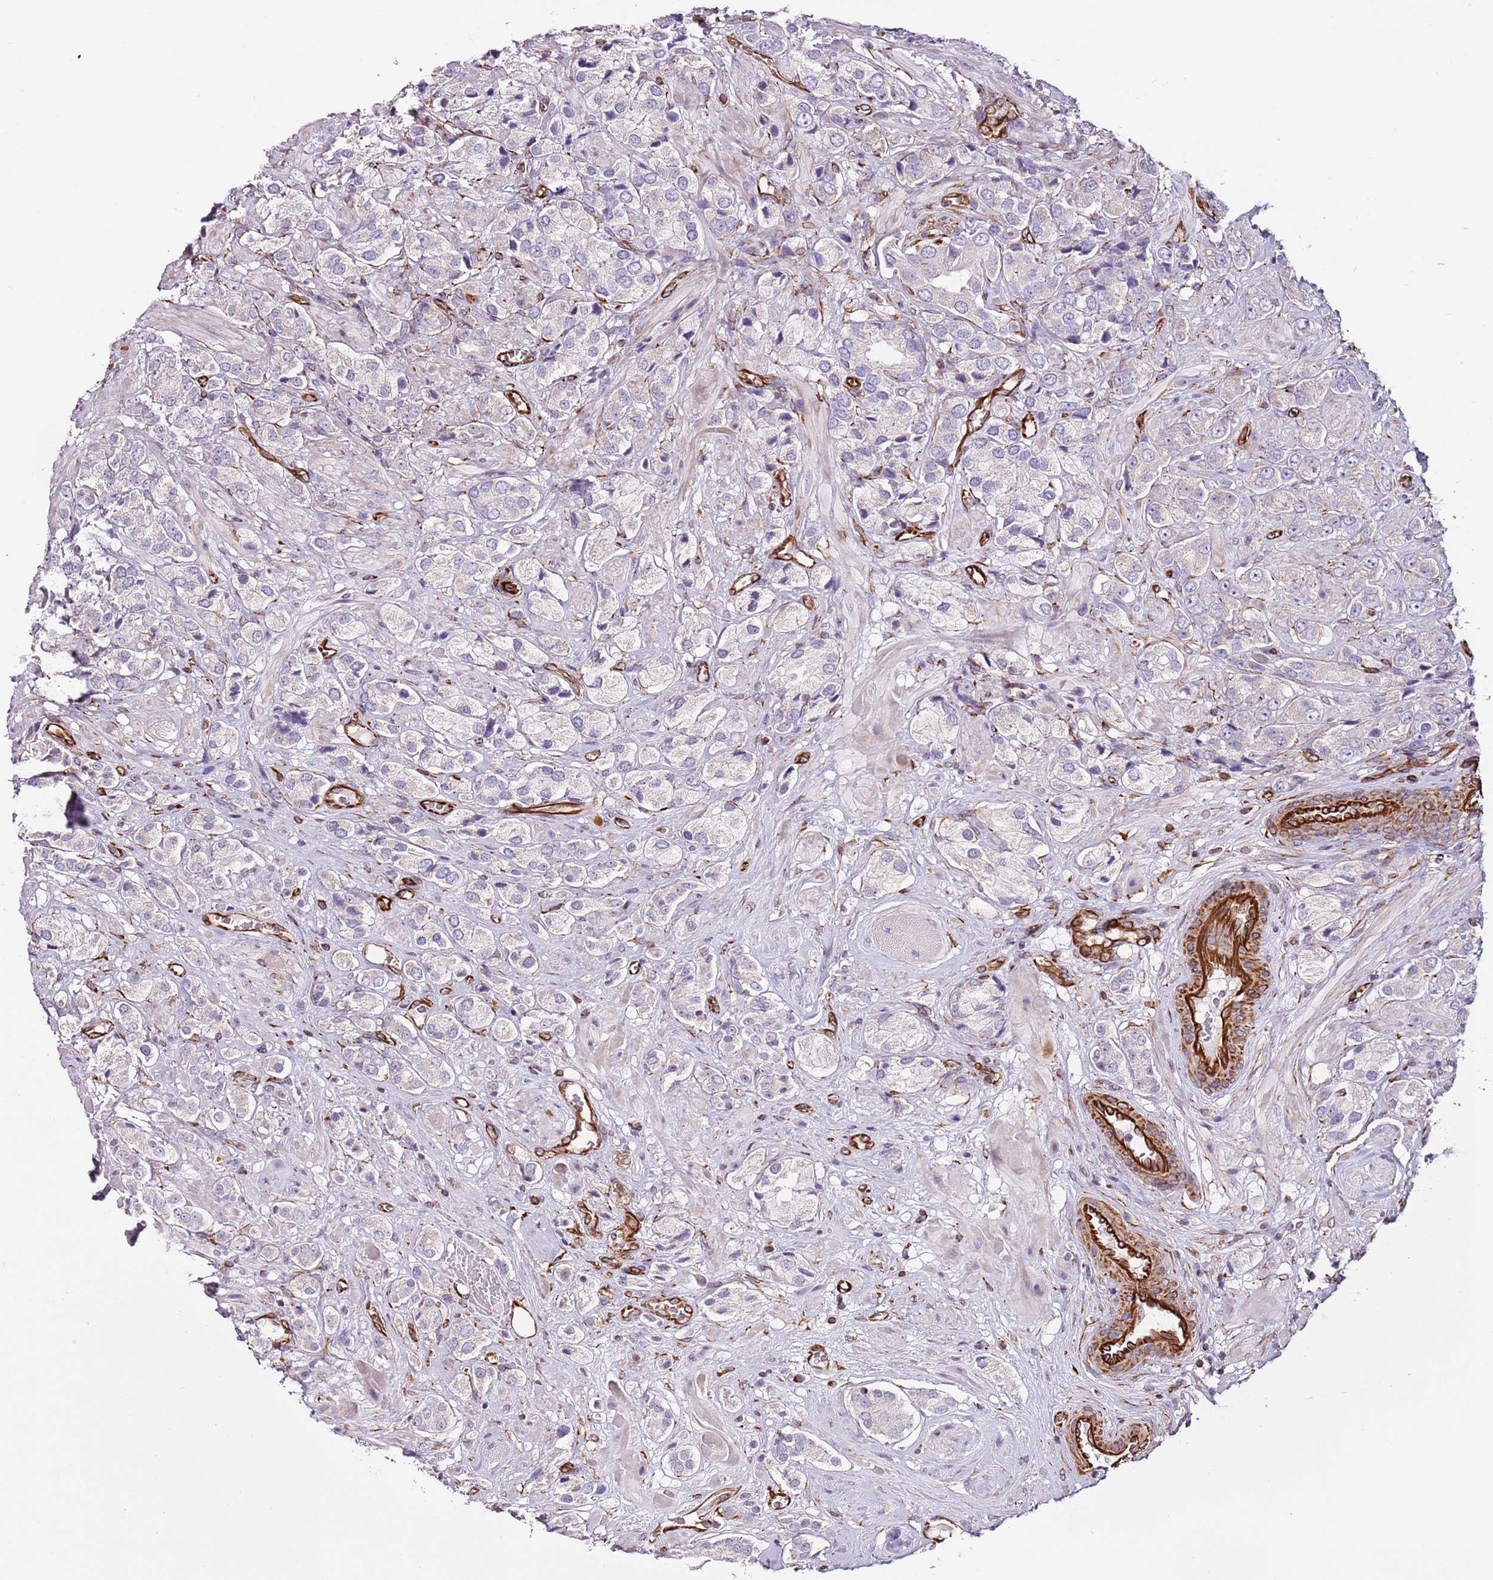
{"staining": {"intensity": "negative", "quantity": "none", "location": "none"}, "tissue": "prostate cancer", "cell_type": "Tumor cells", "image_type": "cancer", "snomed": [{"axis": "morphology", "description": "Adenocarcinoma, High grade"}, {"axis": "topography", "description": "Prostate and seminal vesicle, NOS"}], "caption": "Immunohistochemistry micrograph of high-grade adenocarcinoma (prostate) stained for a protein (brown), which shows no expression in tumor cells.", "gene": "ZNF786", "patient": {"sex": "male", "age": 64}}